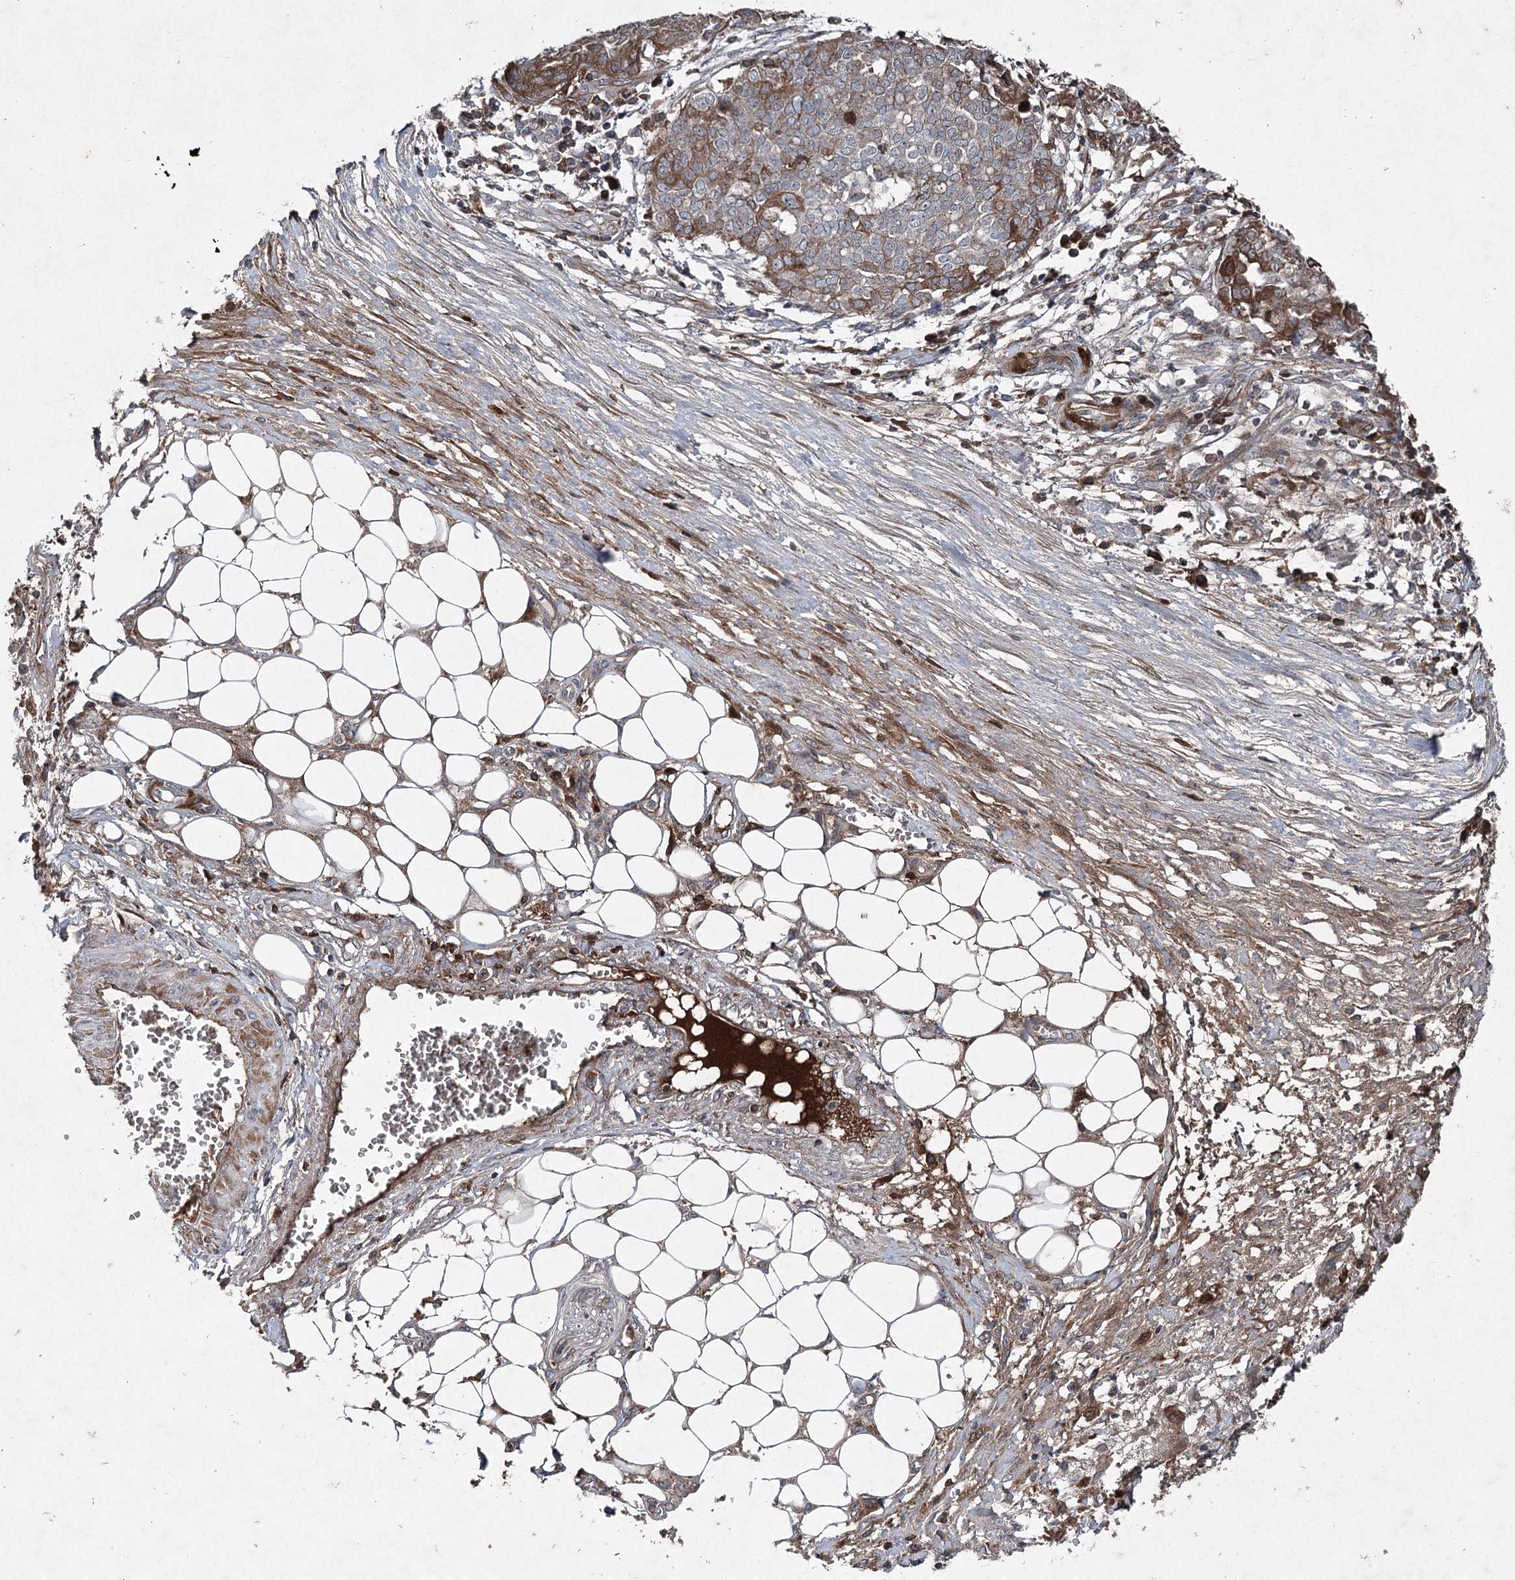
{"staining": {"intensity": "moderate", "quantity": "<25%", "location": "cytoplasmic/membranous"}, "tissue": "ovarian cancer", "cell_type": "Tumor cells", "image_type": "cancer", "snomed": [{"axis": "morphology", "description": "Cystadenocarcinoma, serous, NOS"}, {"axis": "topography", "description": "Soft tissue"}, {"axis": "topography", "description": "Ovary"}], "caption": "Ovarian cancer was stained to show a protein in brown. There is low levels of moderate cytoplasmic/membranous expression in about <25% of tumor cells.", "gene": "PGLYRP2", "patient": {"sex": "female", "age": 57}}